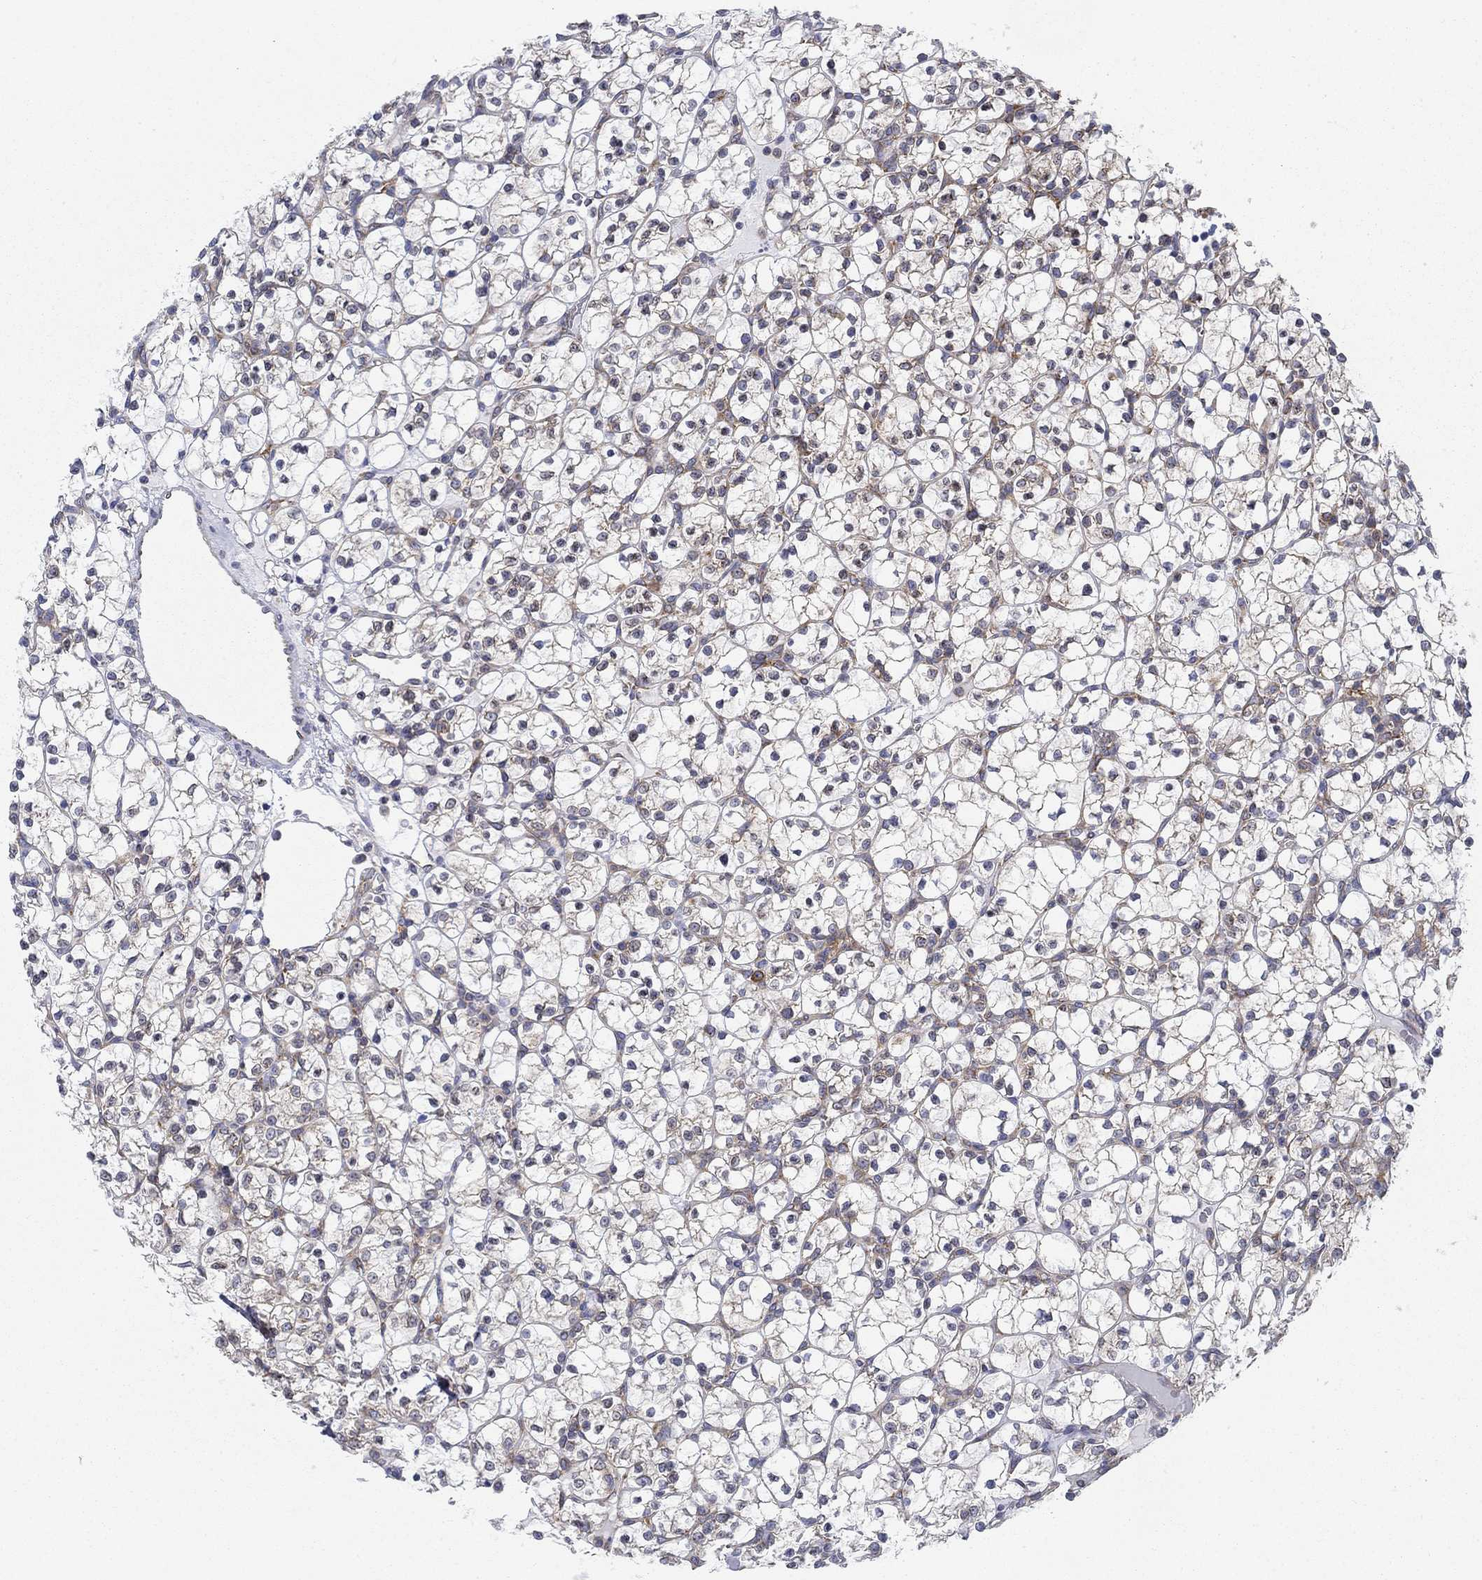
{"staining": {"intensity": "negative", "quantity": "none", "location": "none"}, "tissue": "renal cancer", "cell_type": "Tumor cells", "image_type": "cancer", "snomed": [{"axis": "morphology", "description": "Adenocarcinoma, NOS"}, {"axis": "topography", "description": "Kidney"}], "caption": "This is an IHC micrograph of human renal cancer (adenocarcinoma). There is no positivity in tumor cells.", "gene": "FXR1", "patient": {"sex": "female", "age": 89}}